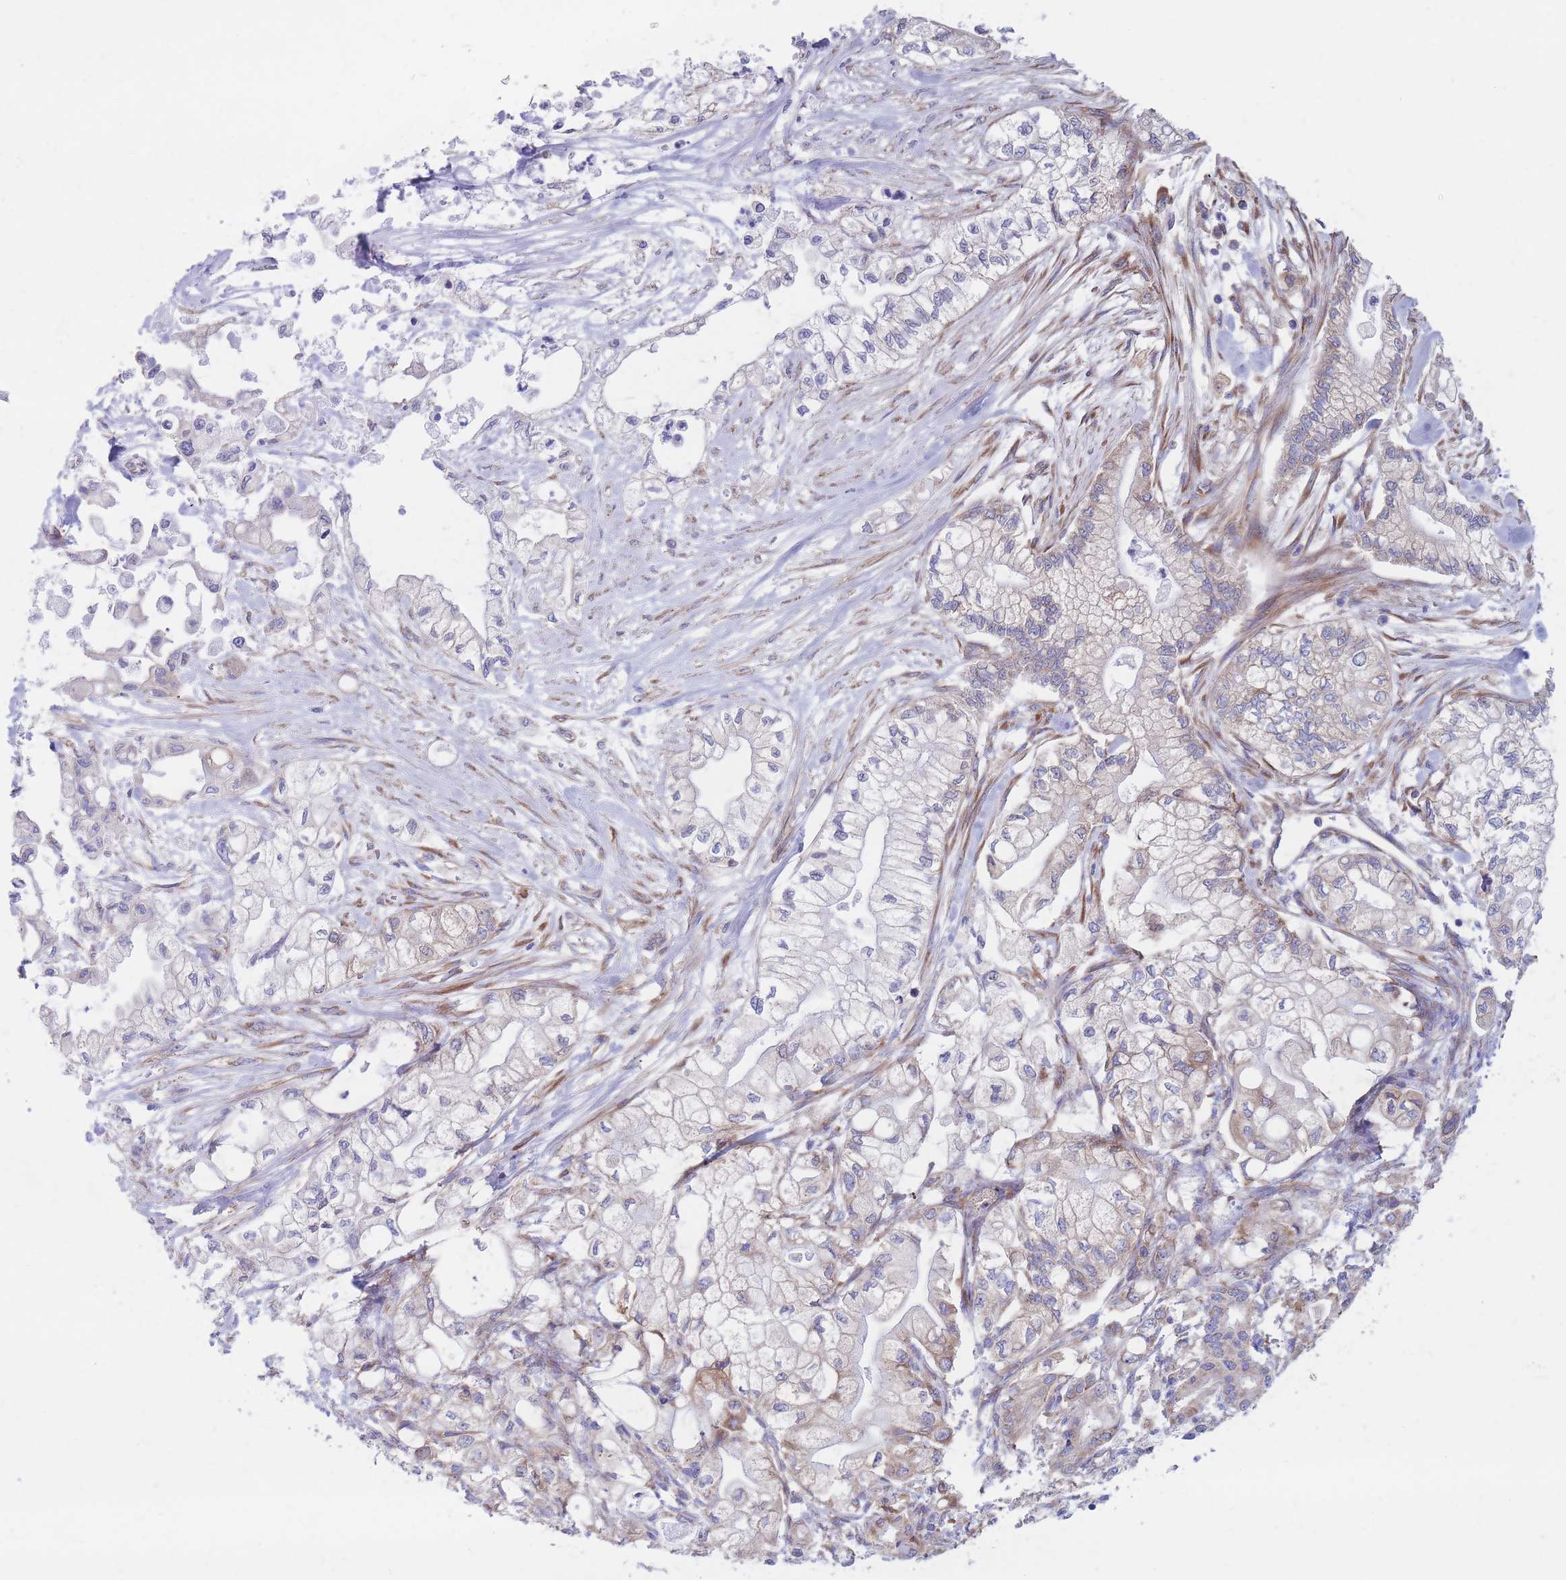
{"staining": {"intensity": "weak", "quantity": "25%-75%", "location": "cytoplasmic/membranous"}, "tissue": "pancreatic cancer", "cell_type": "Tumor cells", "image_type": "cancer", "snomed": [{"axis": "morphology", "description": "Adenocarcinoma, NOS"}, {"axis": "topography", "description": "Pancreas"}], "caption": "Protein analysis of pancreatic cancer tissue displays weak cytoplasmic/membranous positivity in about 25%-75% of tumor cells.", "gene": "RPL8", "patient": {"sex": "male", "age": 79}}